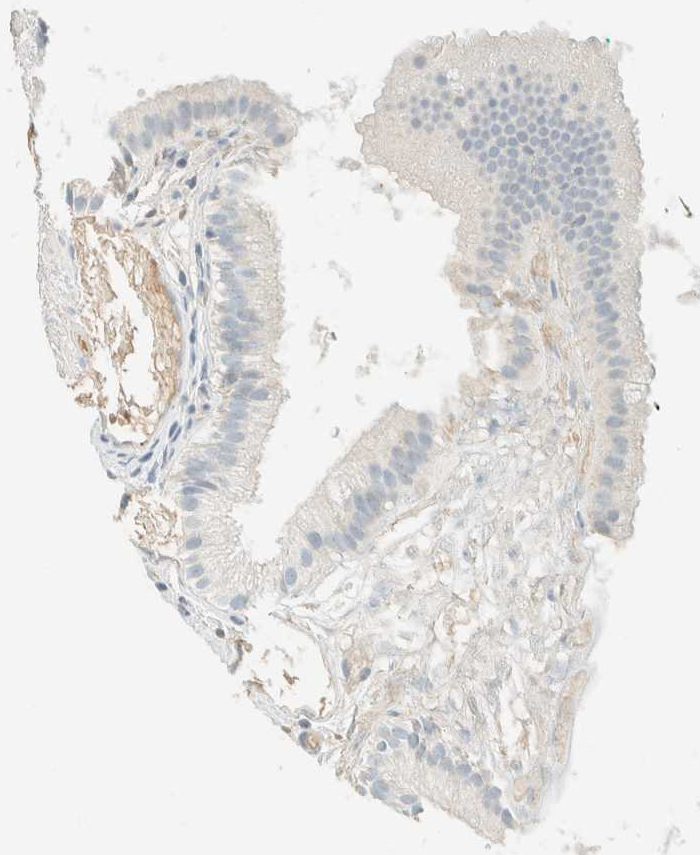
{"staining": {"intensity": "negative", "quantity": "none", "location": "none"}, "tissue": "gallbladder", "cell_type": "Glandular cells", "image_type": "normal", "snomed": [{"axis": "morphology", "description": "Normal tissue, NOS"}, {"axis": "topography", "description": "Gallbladder"}], "caption": "Protein analysis of unremarkable gallbladder demonstrates no significant expression in glandular cells. Brightfield microscopy of immunohistochemistry stained with DAB (3,3'-diaminobenzidine) (brown) and hematoxylin (blue), captured at high magnification.", "gene": "GPA33", "patient": {"sex": "female", "age": 26}}